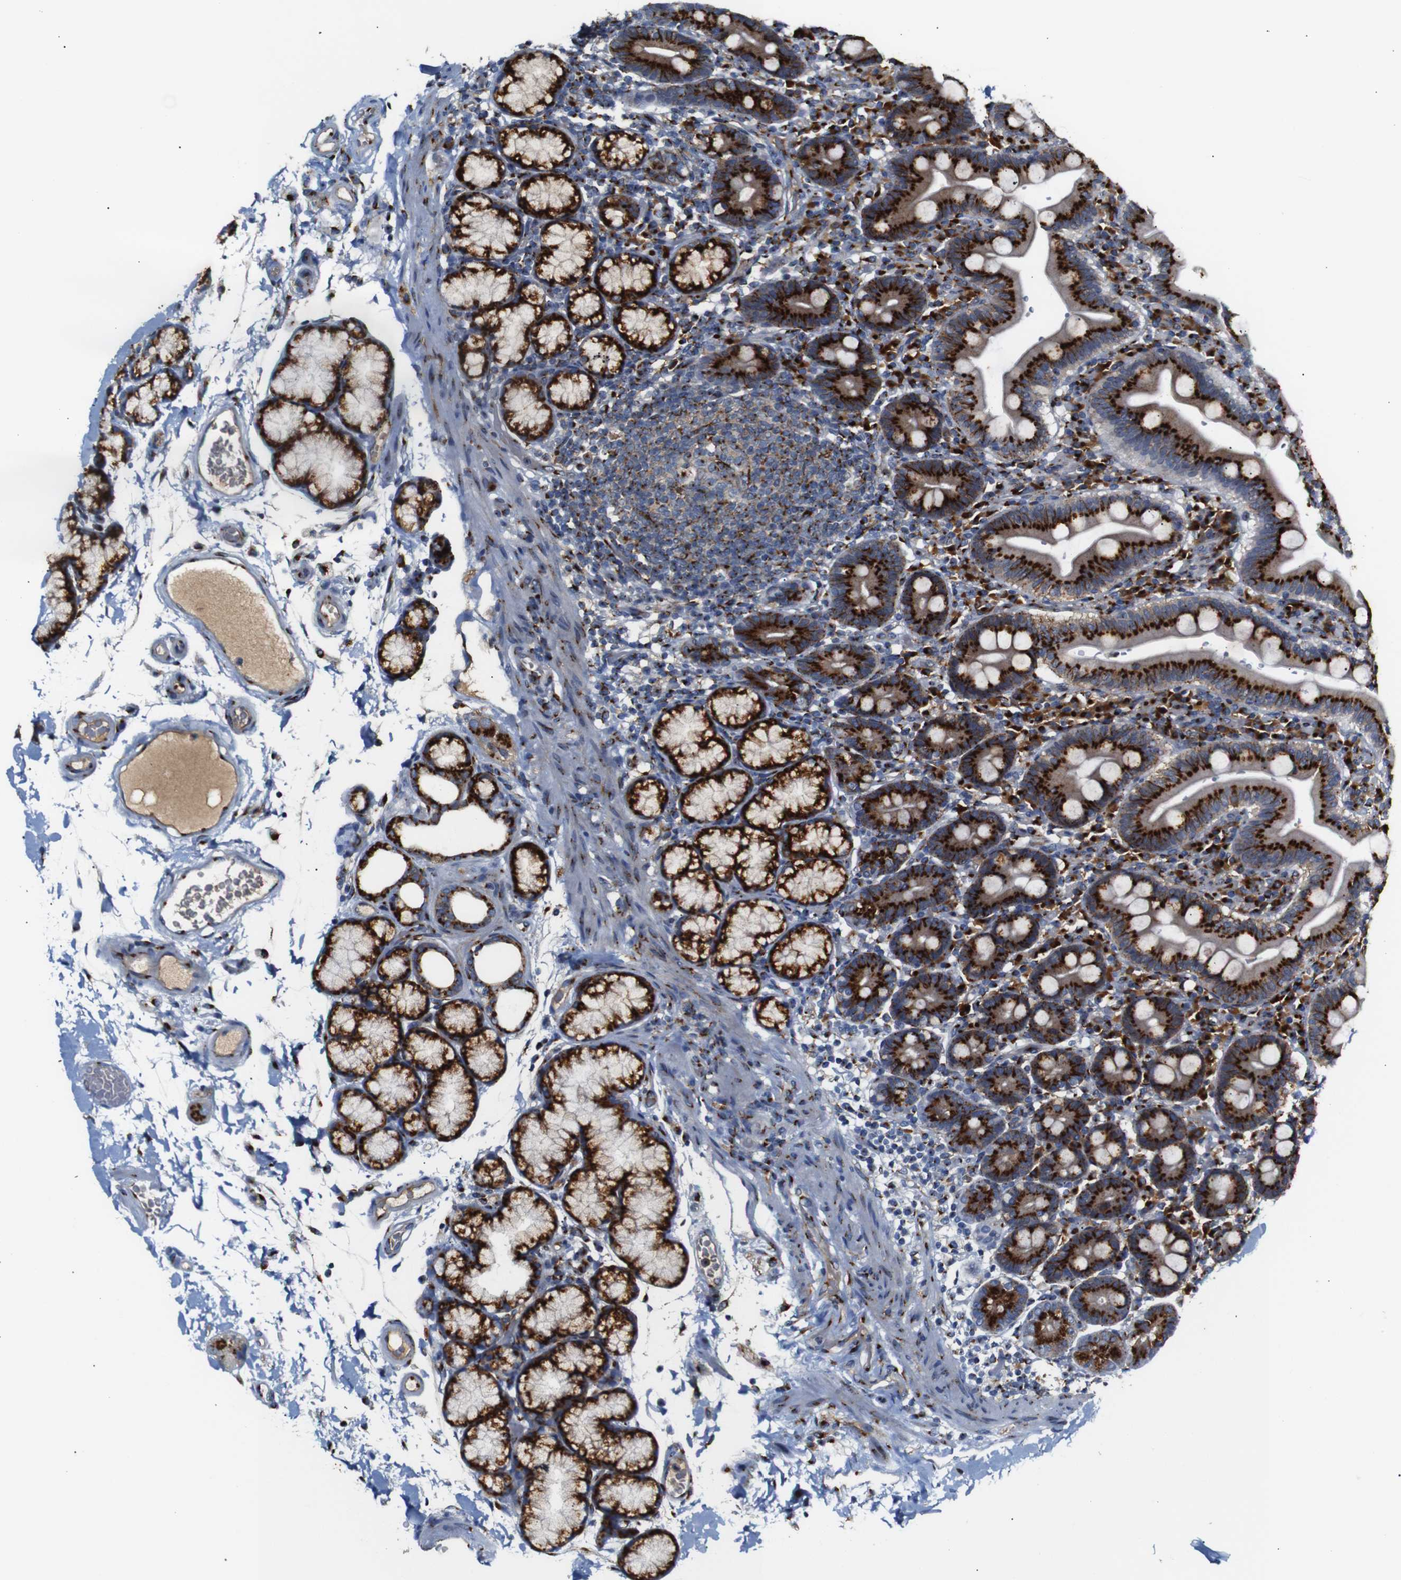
{"staining": {"intensity": "strong", "quantity": ">75%", "location": "cytoplasmic/membranous"}, "tissue": "duodenum", "cell_type": "Glandular cells", "image_type": "normal", "snomed": [{"axis": "morphology", "description": "Normal tissue, NOS"}, {"axis": "topography", "description": "Small intestine, NOS"}], "caption": "Duodenum was stained to show a protein in brown. There is high levels of strong cytoplasmic/membranous staining in approximately >75% of glandular cells.", "gene": "TGOLN2", "patient": {"sex": "female", "age": 71}}